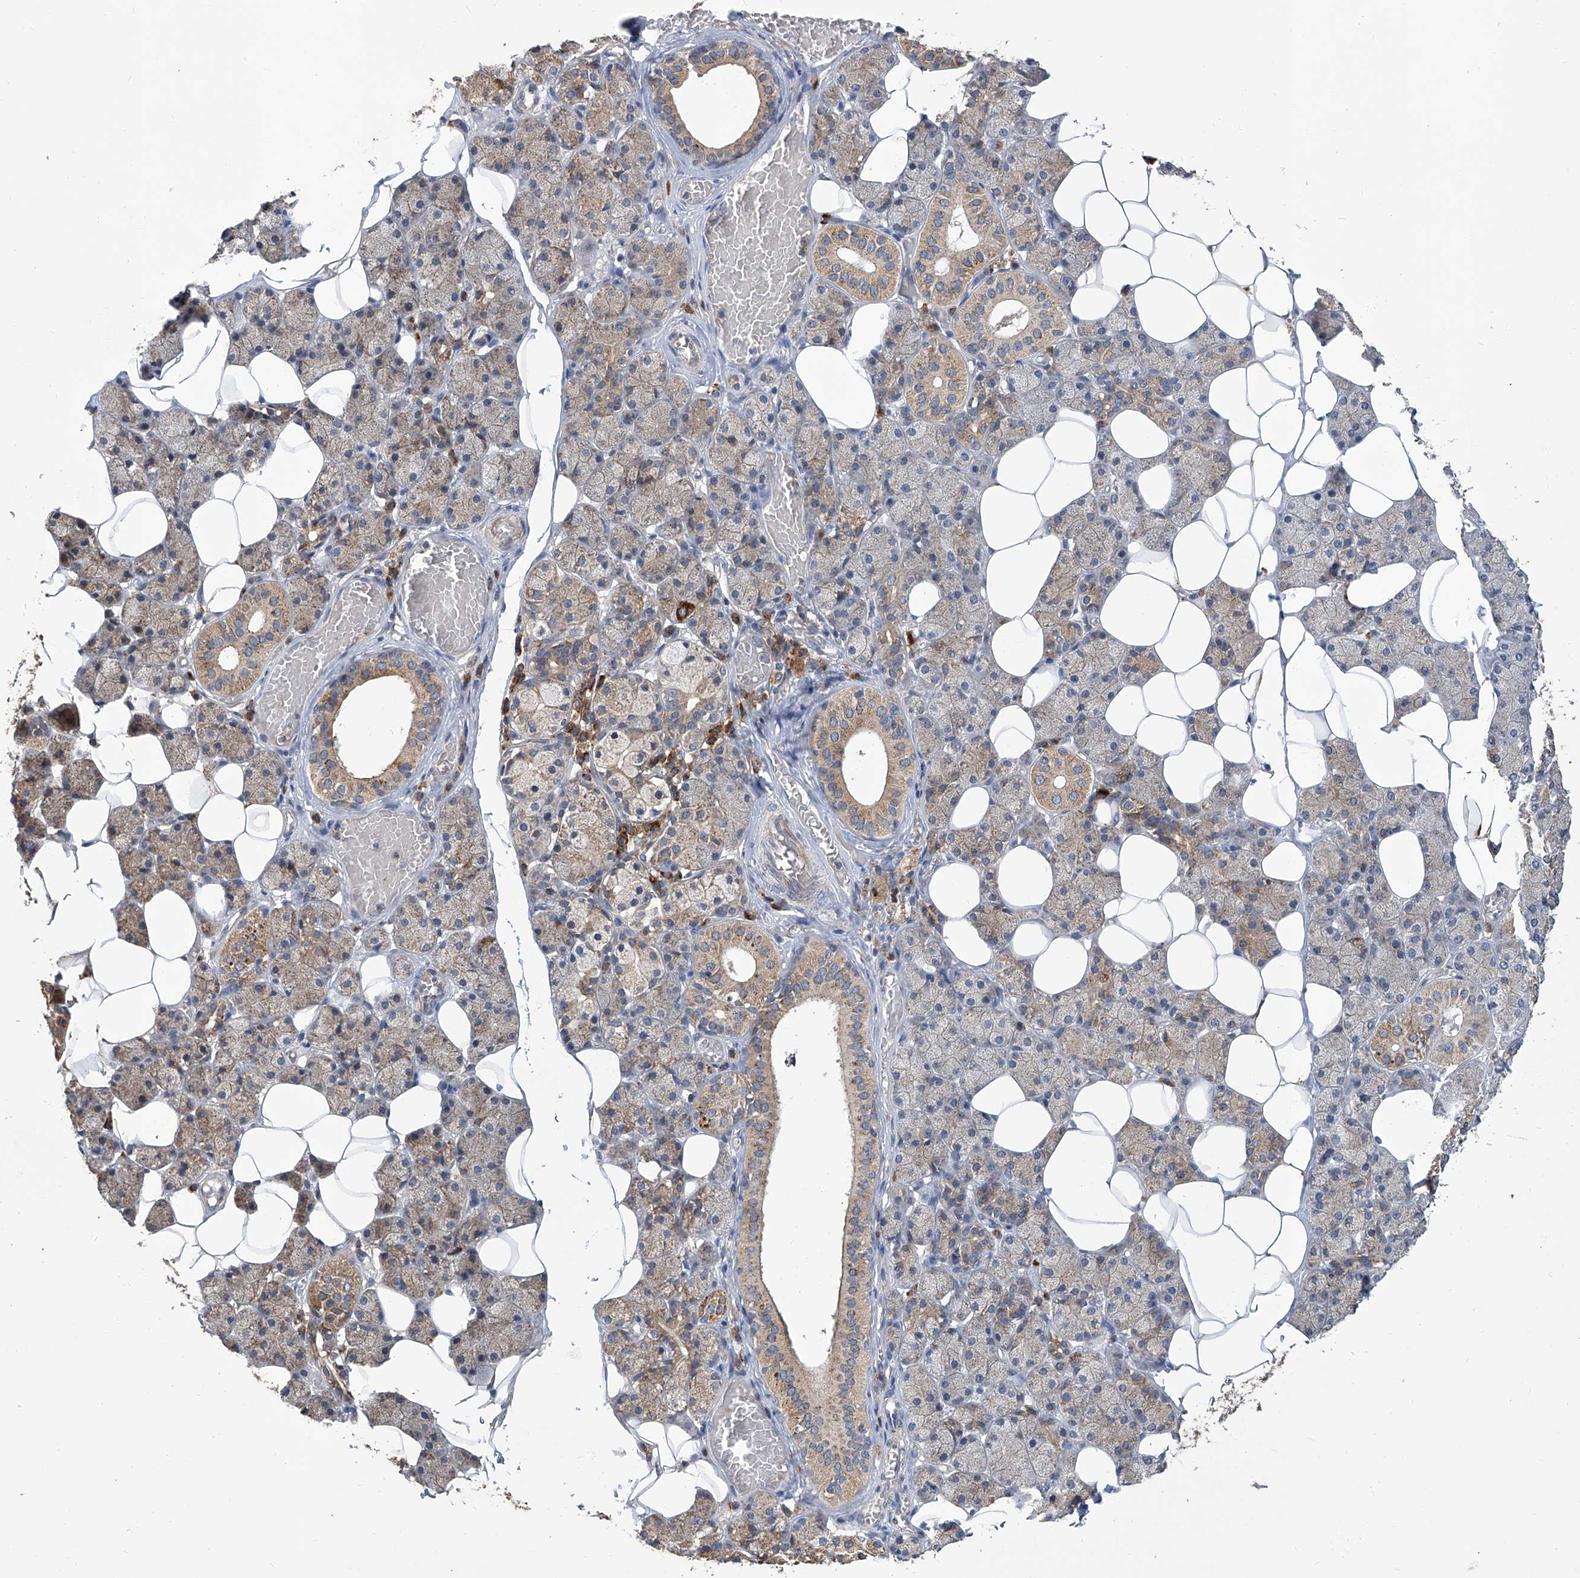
{"staining": {"intensity": "strong", "quantity": "<25%", "location": "cytoplasmic/membranous"}, "tissue": "salivary gland", "cell_type": "Glandular cells", "image_type": "normal", "snomed": [{"axis": "morphology", "description": "Normal tissue, NOS"}, {"axis": "topography", "description": "Salivary gland"}], "caption": "This image exhibits immunohistochemistry (IHC) staining of unremarkable salivary gland, with medium strong cytoplasmic/membranous expression in approximately <25% of glandular cells.", "gene": "TNFRSF13B", "patient": {"sex": "female", "age": 33}}